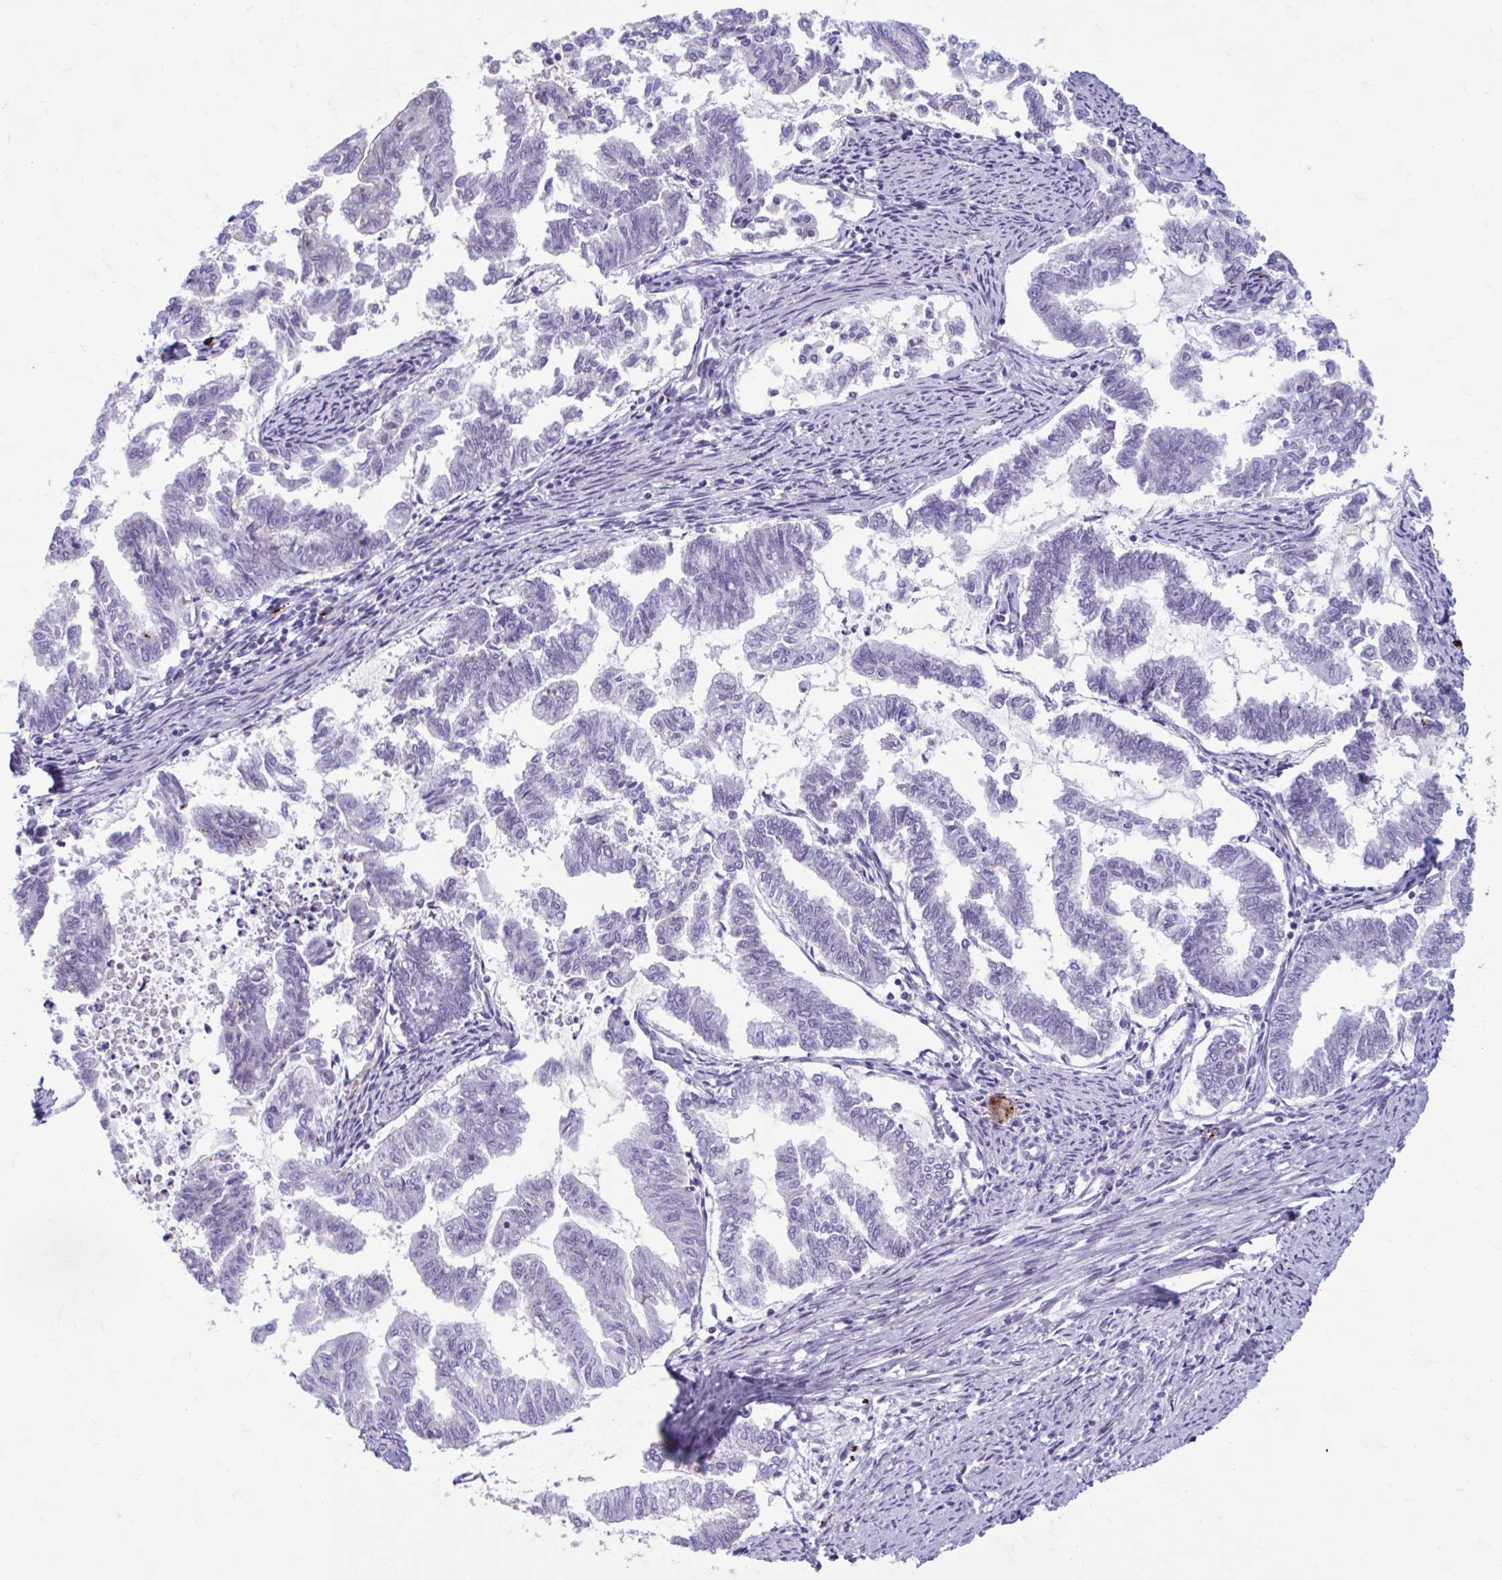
{"staining": {"intensity": "moderate", "quantity": "<25%", "location": "cytoplasmic/membranous"}, "tissue": "endometrial cancer", "cell_type": "Tumor cells", "image_type": "cancer", "snomed": [{"axis": "morphology", "description": "Adenocarcinoma, NOS"}, {"axis": "topography", "description": "Endometrium"}], "caption": "A high-resolution photomicrograph shows IHC staining of adenocarcinoma (endometrial), which exhibits moderate cytoplasmic/membranous expression in approximately <25% of tumor cells. (IHC, brightfield microscopy, high magnification).", "gene": "C12orf71", "patient": {"sex": "female", "age": 79}}